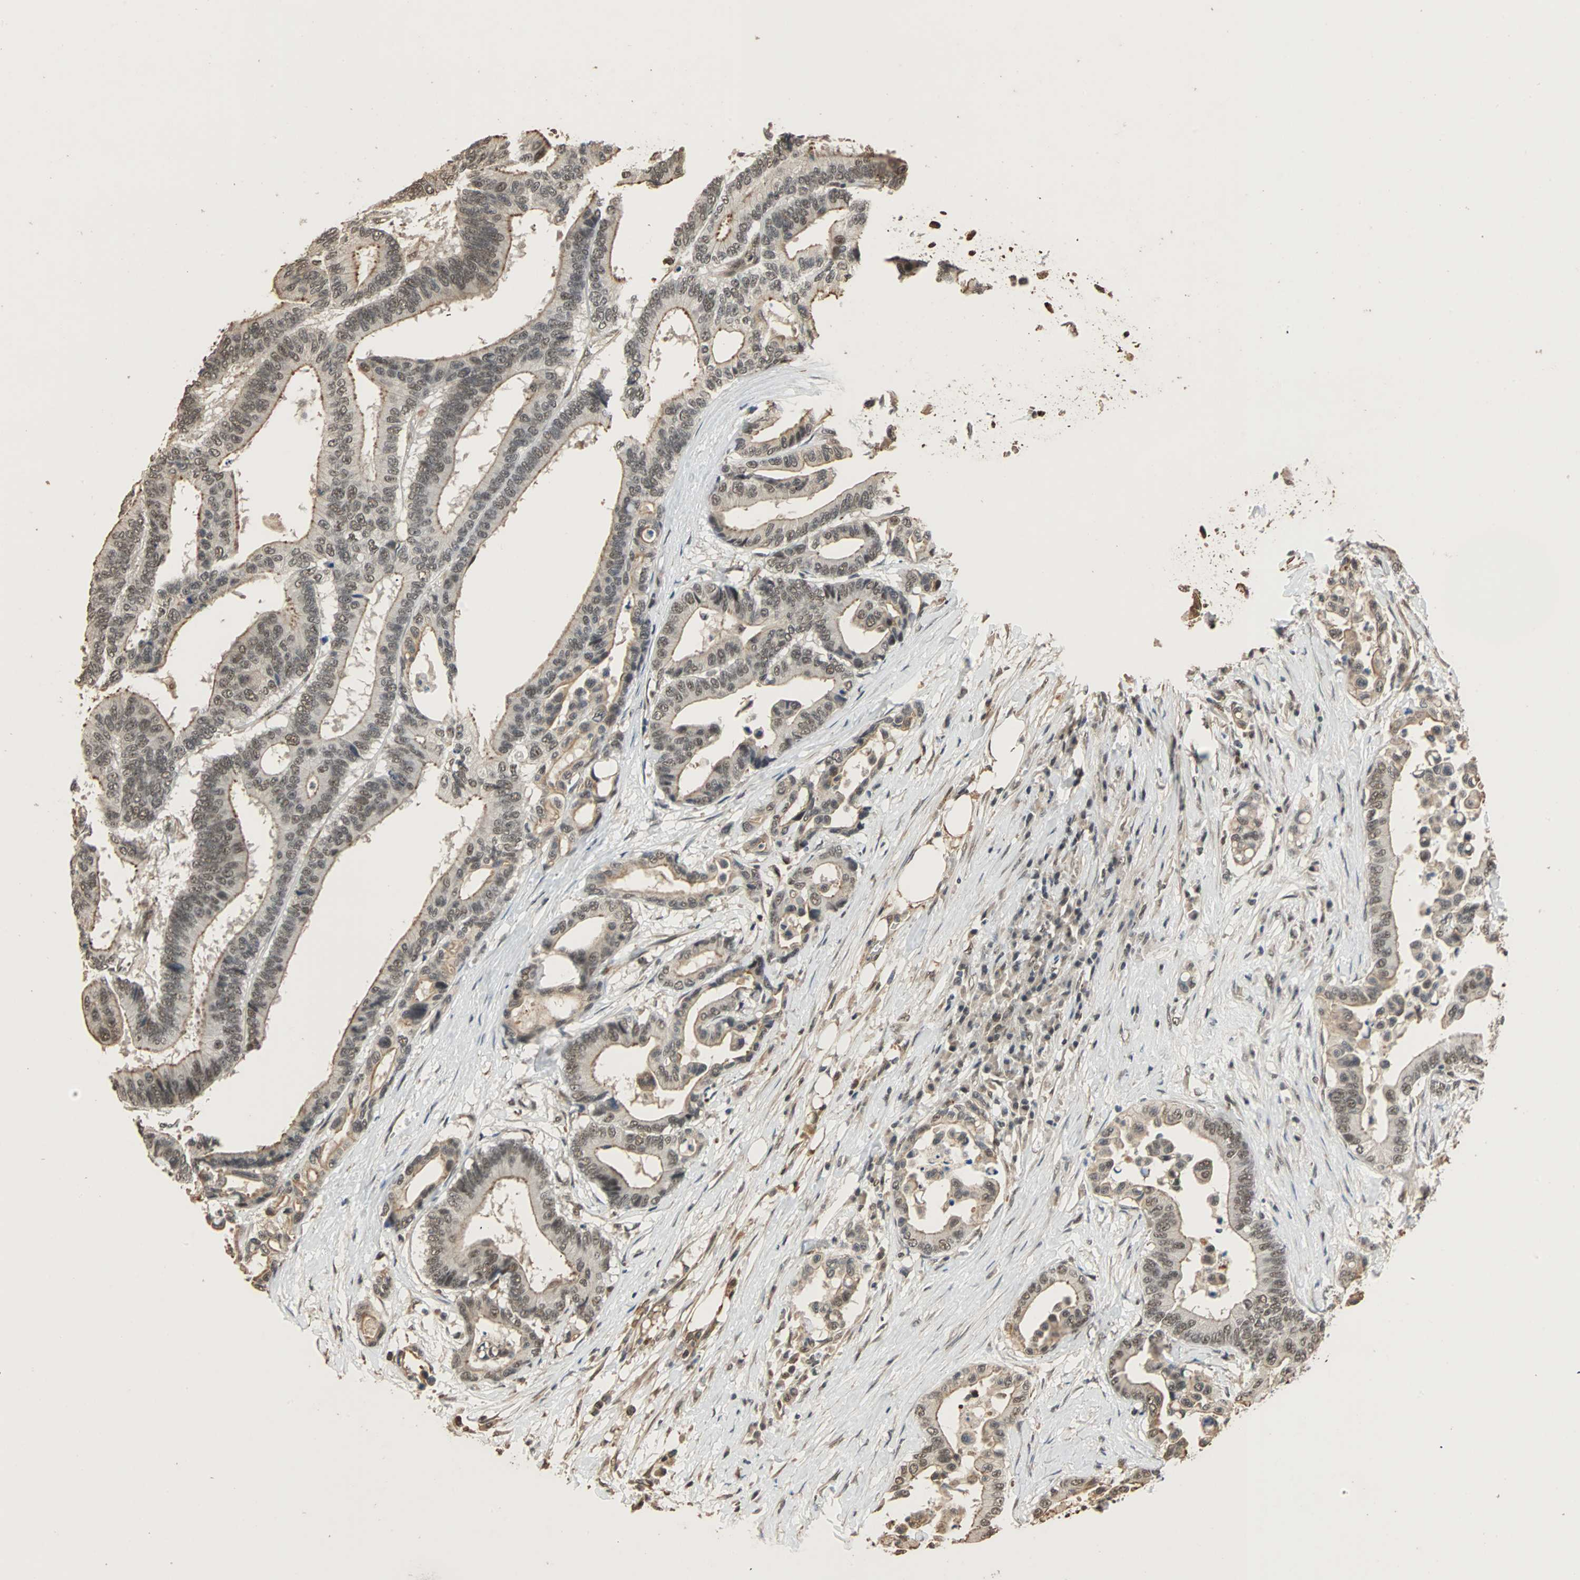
{"staining": {"intensity": "moderate", "quantity": ">75%", "location": "nuclear"}, "tissue": "colorectal cancer", "cell_type": "Tumor cells", "image_type": "cancer", "snomed": [{"axis": "morphology", "description": "Normal tissue, NOS"}, {"axis": "morphology", "description": "Adenocarcinoma, NOS"}, {"axis": "topography", "description": "Colon"}], "caption": "An immunohistochemistry histopathology image of neoplastic tissue is shown. Protein staining in brown labels moderate nuclear positivity in colorectal adenocarcinoma within tumor cells.", "gene": "CDC5L", "patient": {"sex": "male", "age": 82}}